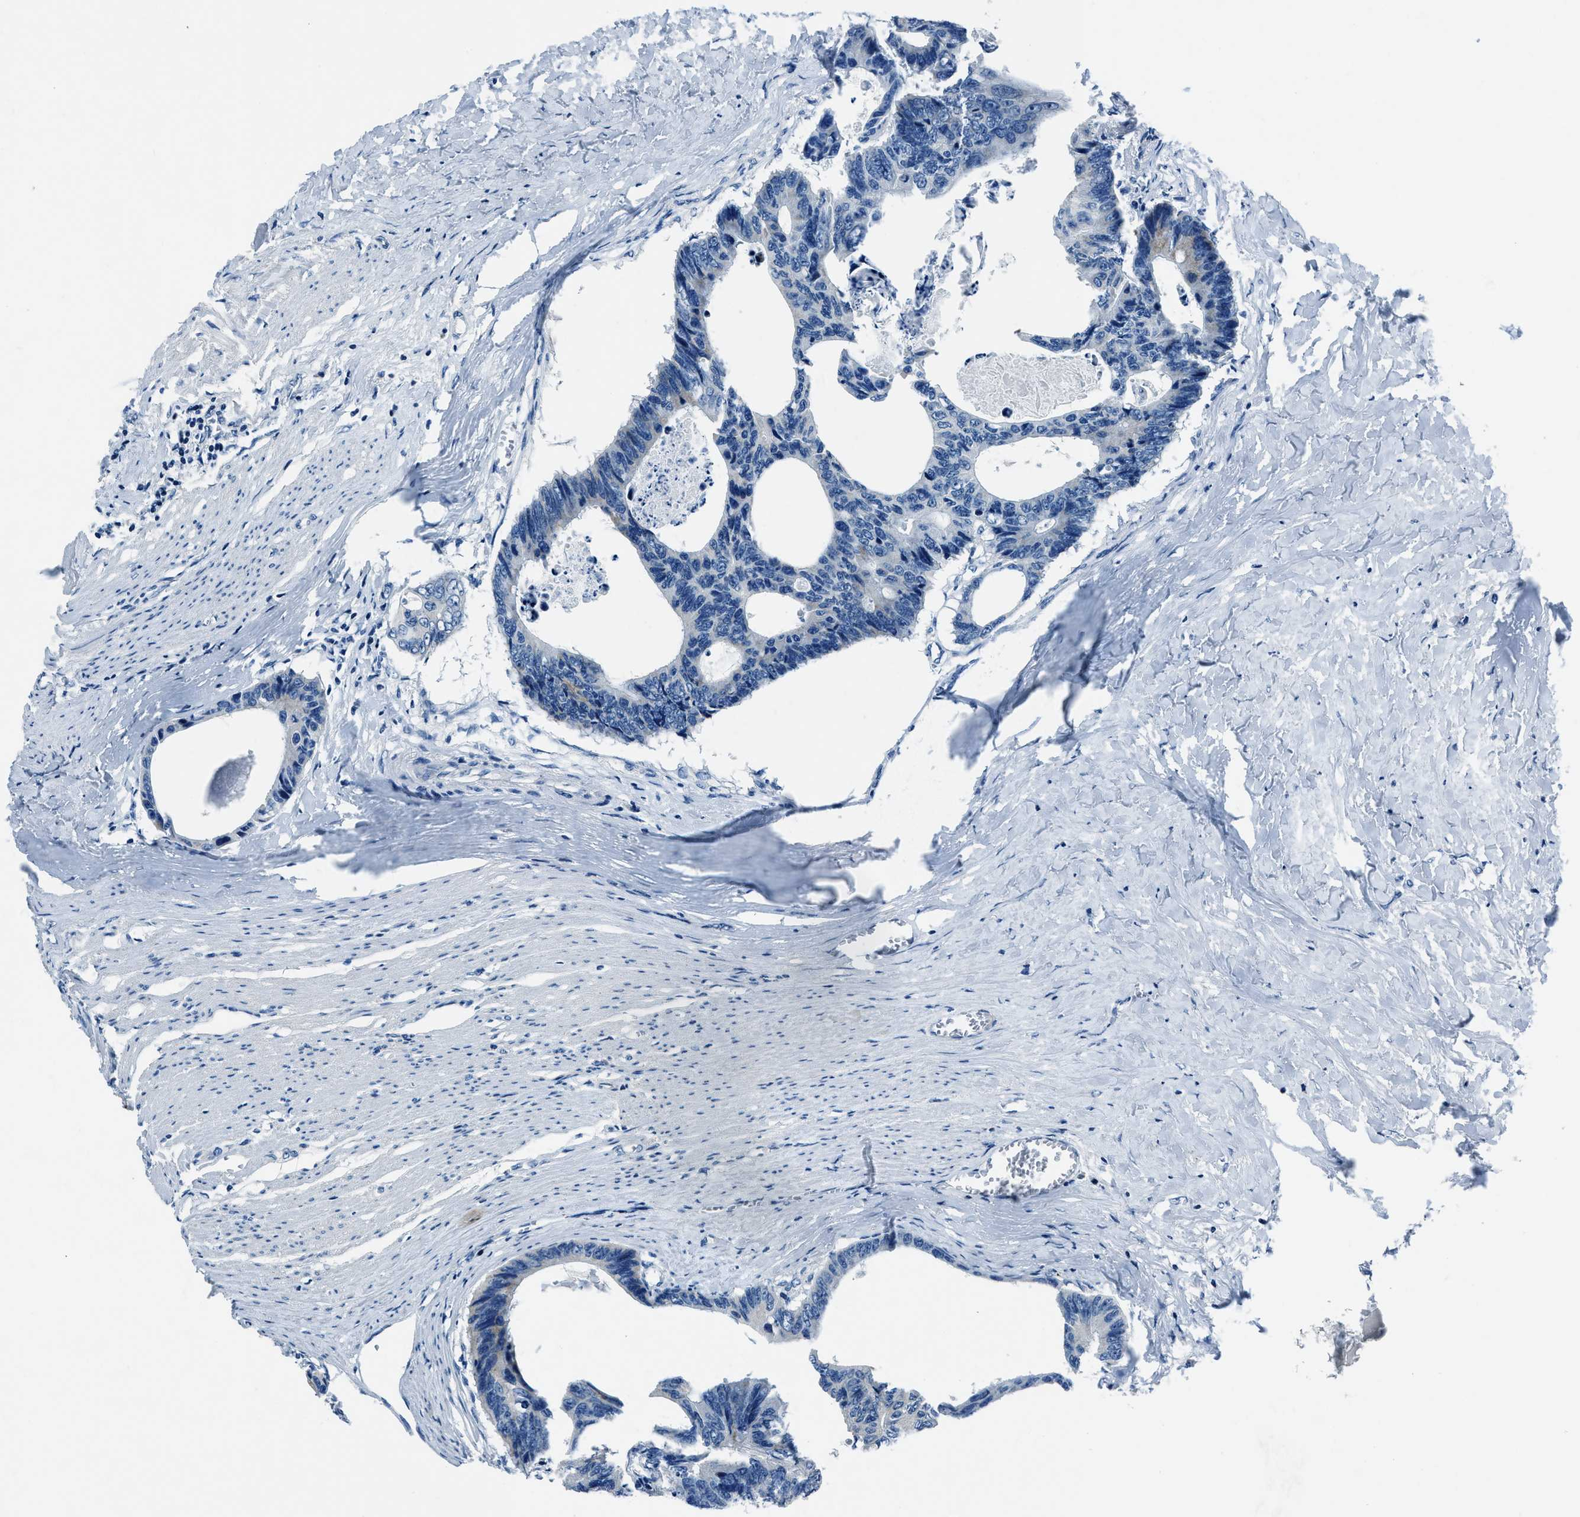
{"staining": {"intensity": "negative", "quantity": "none", "location": "none"}, "tissue": "colorectal cancer", "cell_type": "Tumor cells", "image_type": "cancer", "snomed": [{"axis": "morphology", "description": "Adenocarcinoma, NOS"}, {"axis": "topography", "description": "Colon"}], "caption": "An image of adenocarcinoma (colorectal) stained for a protein exhibits no brown staining in tumor cells.", "gene": "ADAM2", "patient": {"sex": "female", "age": 55}}